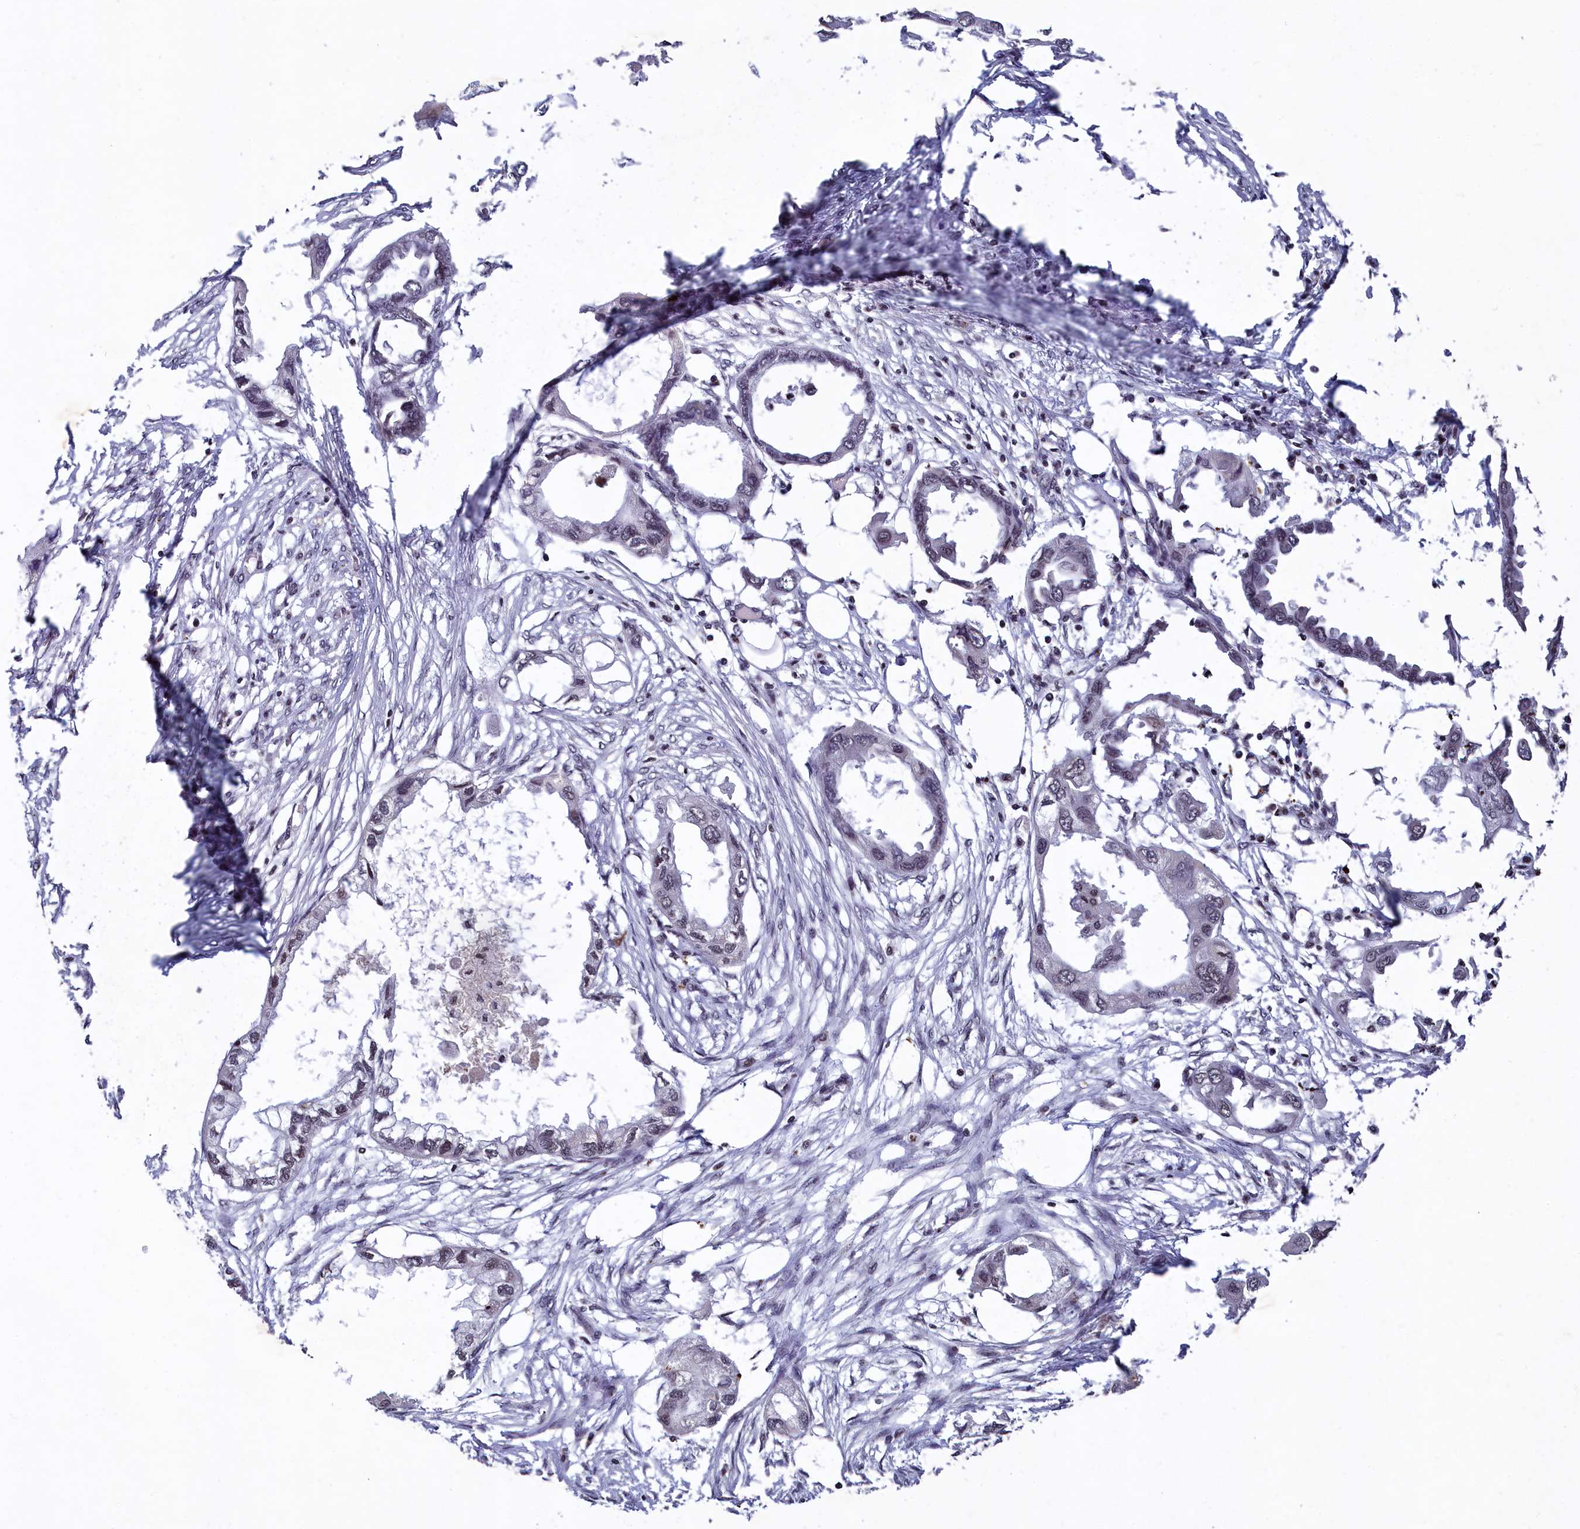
{"staining": {"intensity": "negative", "quantity": "none", "location": "none"}, "tissue": "endometrial cancer", "cell_type": "Tumor cells", "image_type": "cancer", "snomed": [{"axis": "morphology", "description": "Adenocarcinoma, NOS"}, {"axis": "morphology", "description": "Adenocarcinoma, metastatic, NOS"}, {"axis": "topography", "description": "Adipose tissue"}, {"axis": "topography", "description": "Endometrium"}], "caption": "High magnification brightfield microscopy of endometrial cancer (adenocarcinoma) stained with DAB (brown) and counterstained with hematoxylin (blue): tumor cells show no significant positivity.", "gene": "FAM217B", "patient": {"sex": "female", "age": 67}}